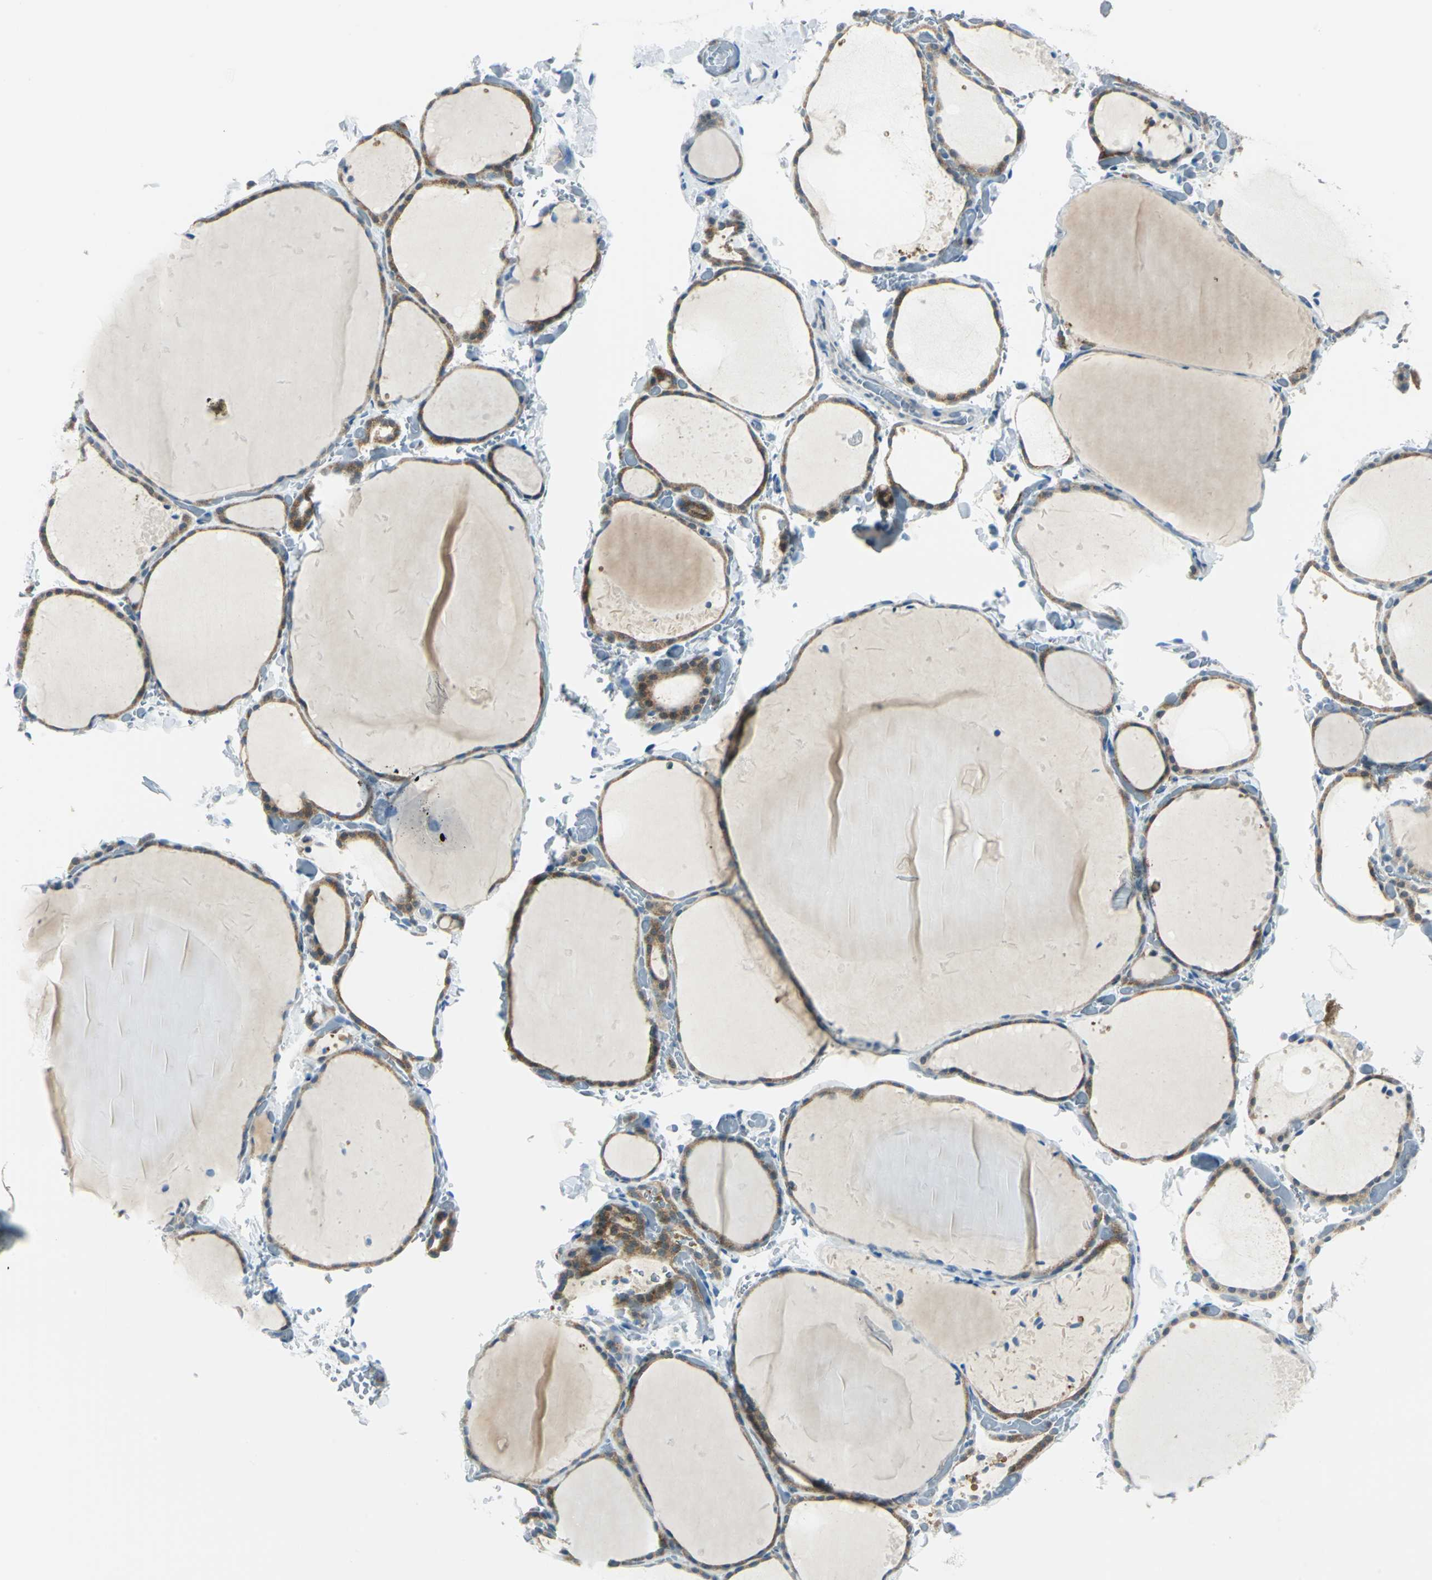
{"staining": {"intensity": "moderate", "quantity": ">75%", "location": "cytoplasmic/membranous"}, "tissue": "thyroid gland", "cell_type": "Glandular cells", "image_type": "normal", "snomed": [{"axis": "morphology", "description": "Normal tissue, NOS"}, {"axis": "topography", "description": "Thyroid gland"}], "caption": "Unremarkable thyroid gland displays moderate cytoplasmic/membranous expression in approximately >75% of glandular cells, visualized by immunohistochemistry.", "gene": "ALDOA", "patient": {"sex": "female", "age": 22}}